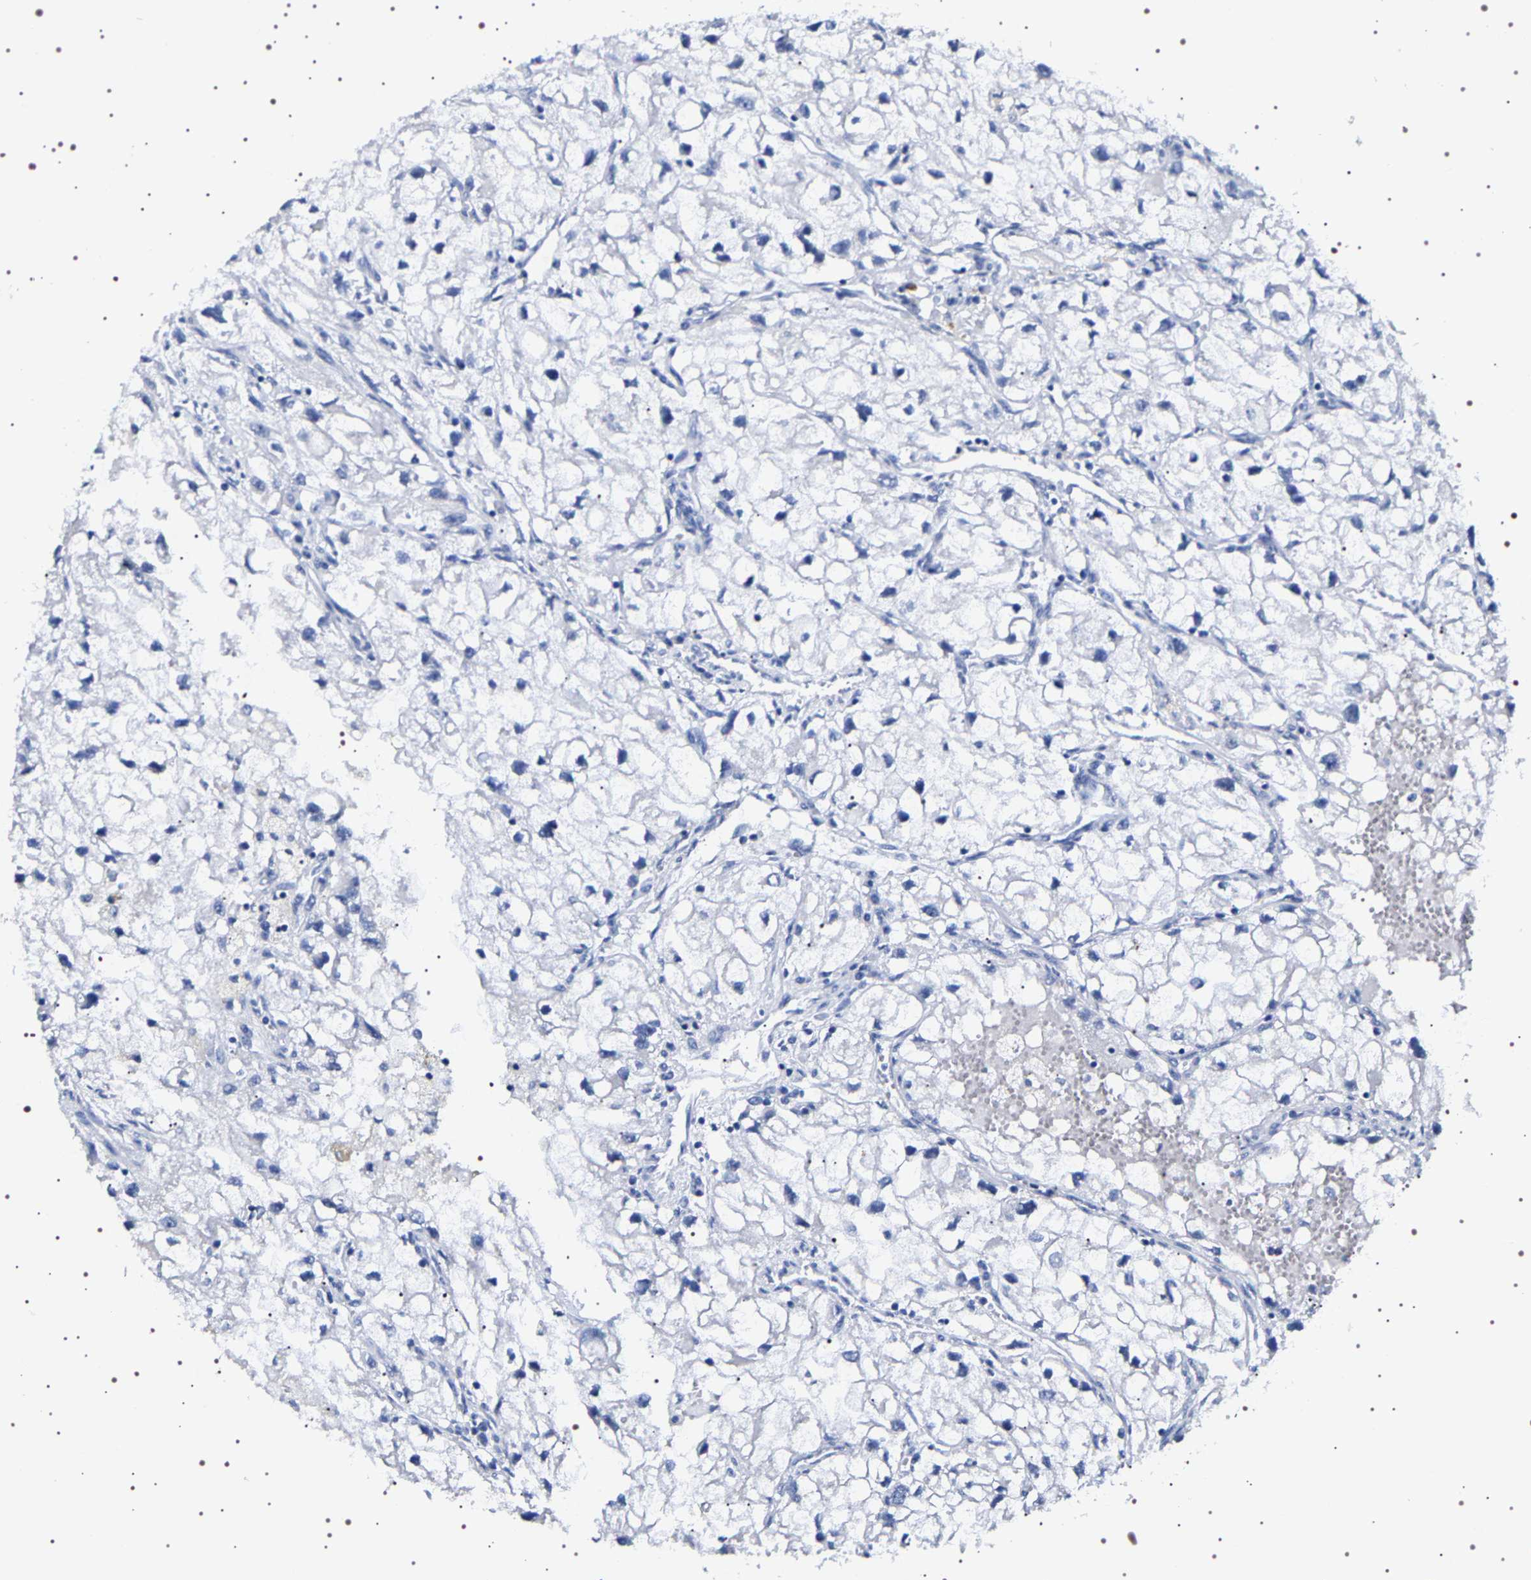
{"staining": {"intensity": "negative", "quantity": "none", "location": "none"}, "tissue": "renal cancer", "cell_type": "Tumor cells", "image_type": "cancer", "snomed": [{"axis": "morphology", "description": "Adenocarcinoma, NOS"}, {"axis": "topography", "description": "Kidney"}], "caption": "Tumor cells are negative for brown protein staining in renal cancer (adenocarcinoma).", "gene": "UBQLN3", "patient": {"sex": "female", "age": 70}}